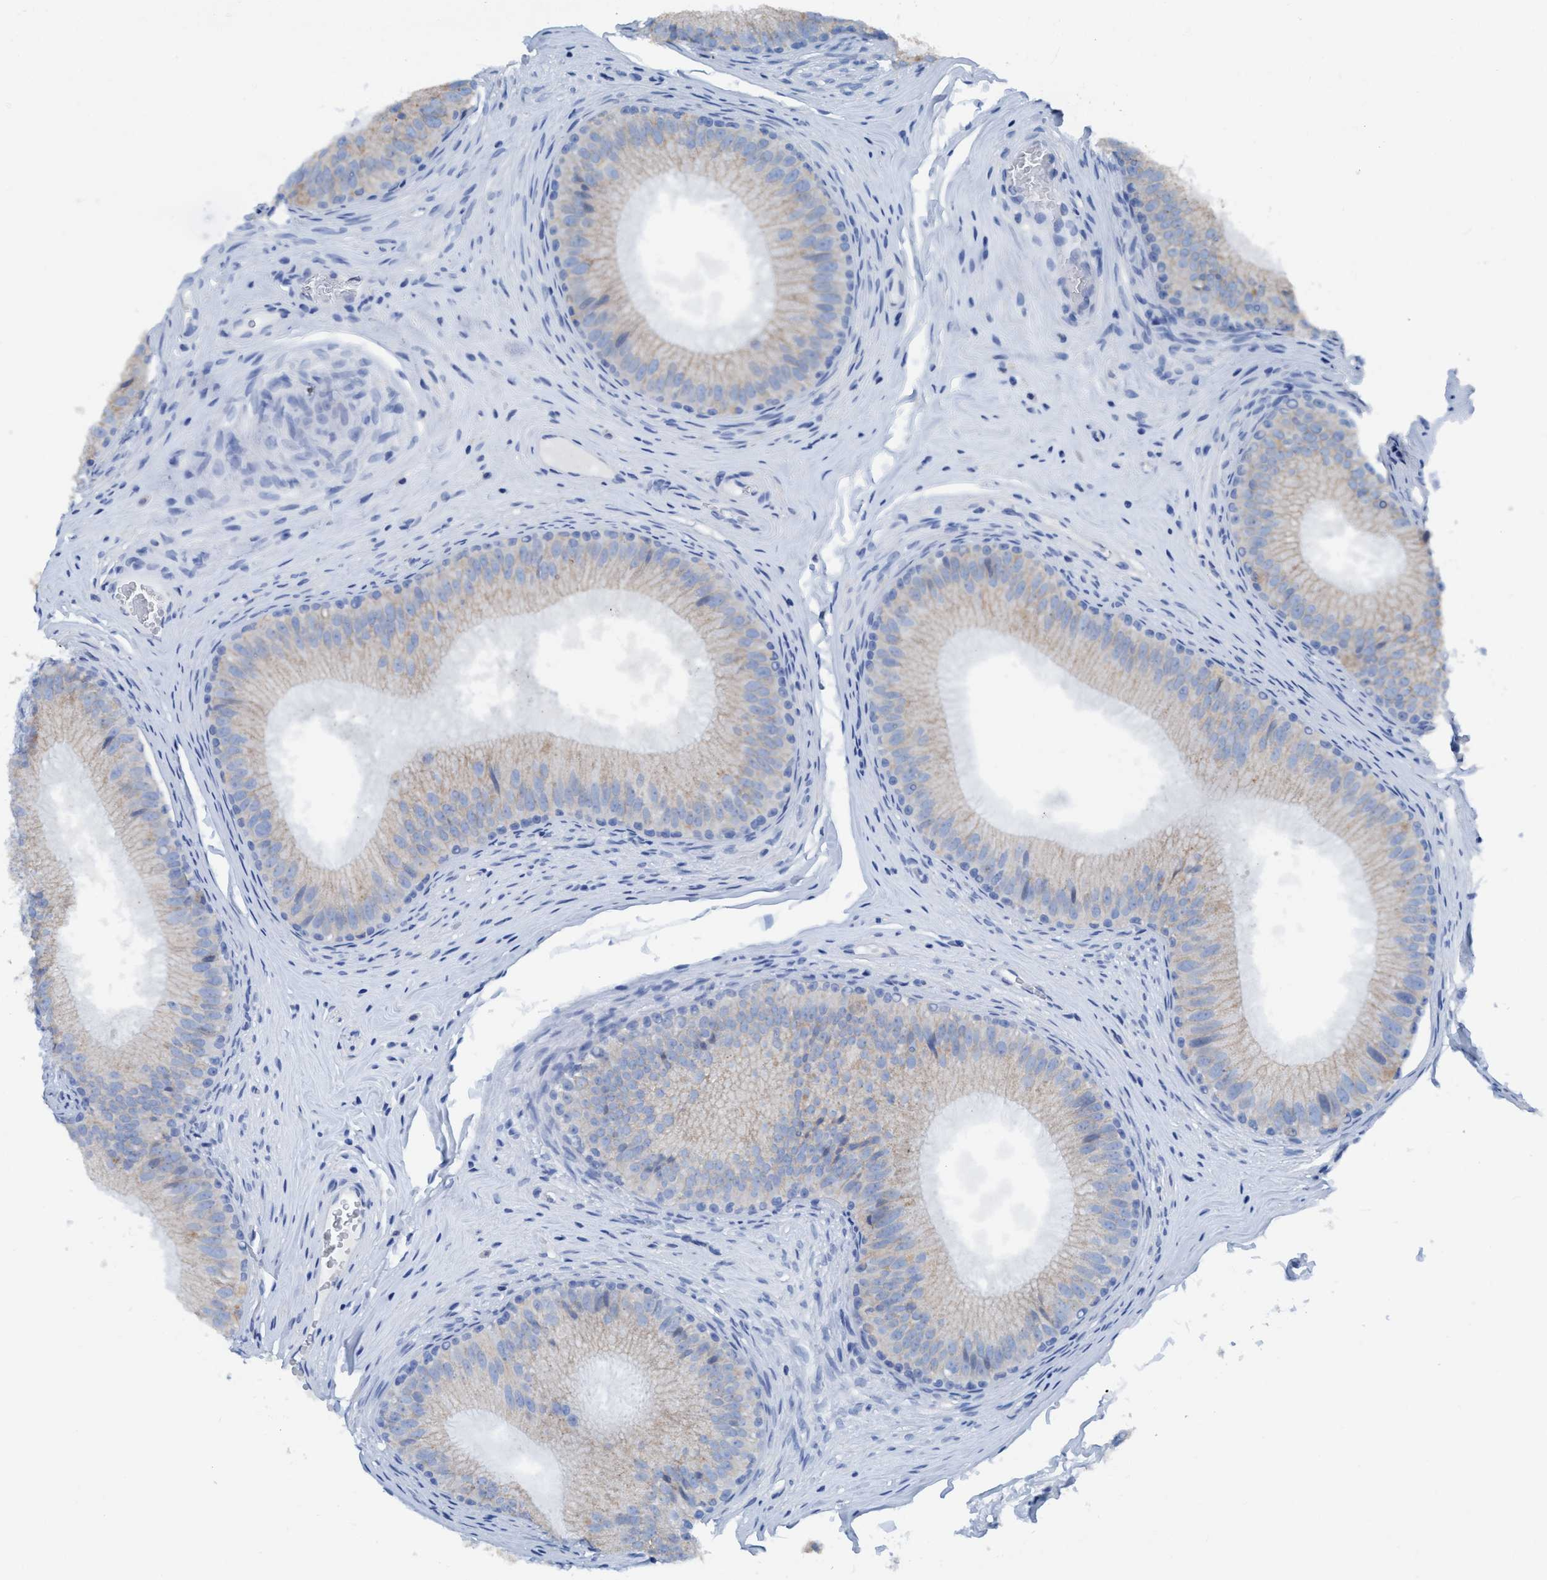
{"staining": {"intensity": "weak", "quantity": "<25%", "location": "cytoplasmic/membranous"}, "tissue": "epididymis", "cell_type": "Glandular cells", "image_type": "normal", "snomed": [{"axis": "morphology", "description": "Normal tissue, NOS"}, {"axis": "topography", "description": "Epididymis"}], "caption": "Glandular cells show no significant expression in normal epididymis. The staining was performed using DAB (3,3'-diaminobenzidine) to visualize the protein expression in brown, while the nuclei were stained in blue with hematoxylin (Magnification: 20x).", "gene": "DNAI1", "patient": {"sex": "male", "age": 32}}